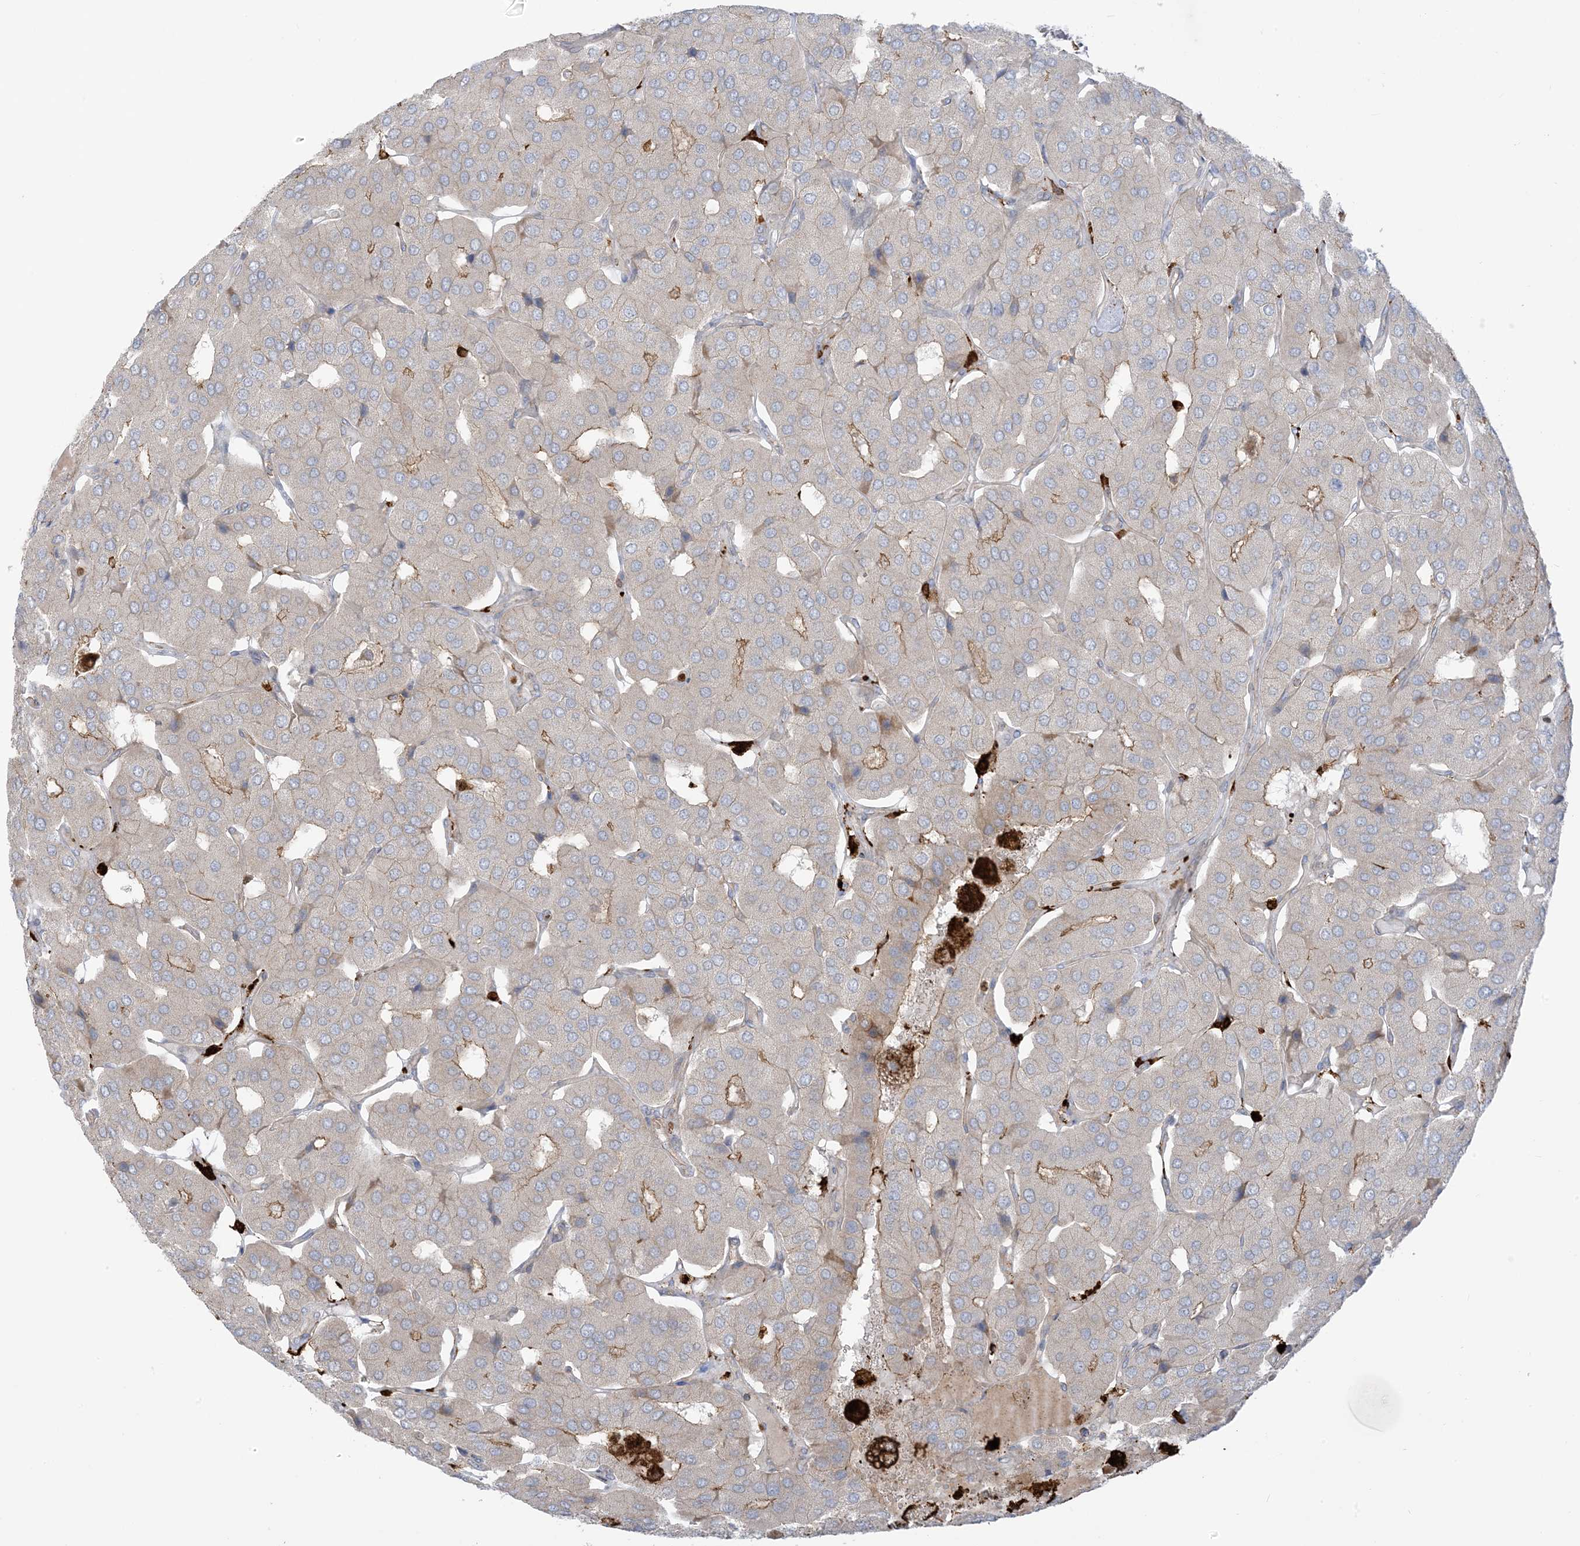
{"staining": {"intensity": "weak", "quantity": "<25%", "location": "cytoplasmic/membranous"}, "tissue": "parathyroid gland", "cell_type": "Glandular cells", "image_type": "normal", "snomed": [{"axis": "morphology", "description": "Normal tissue, NOS"}, {"axis": "morphology", "description": "Adenoma, NOS"}, {"axis": "topography", "description": "Parathyroid gland"}], "caption": "Glandular cells show no significant staining in unremarkable parathyroid gland.", "gene": "ICMT", "patient": {"sex": "female", "age": 86}}